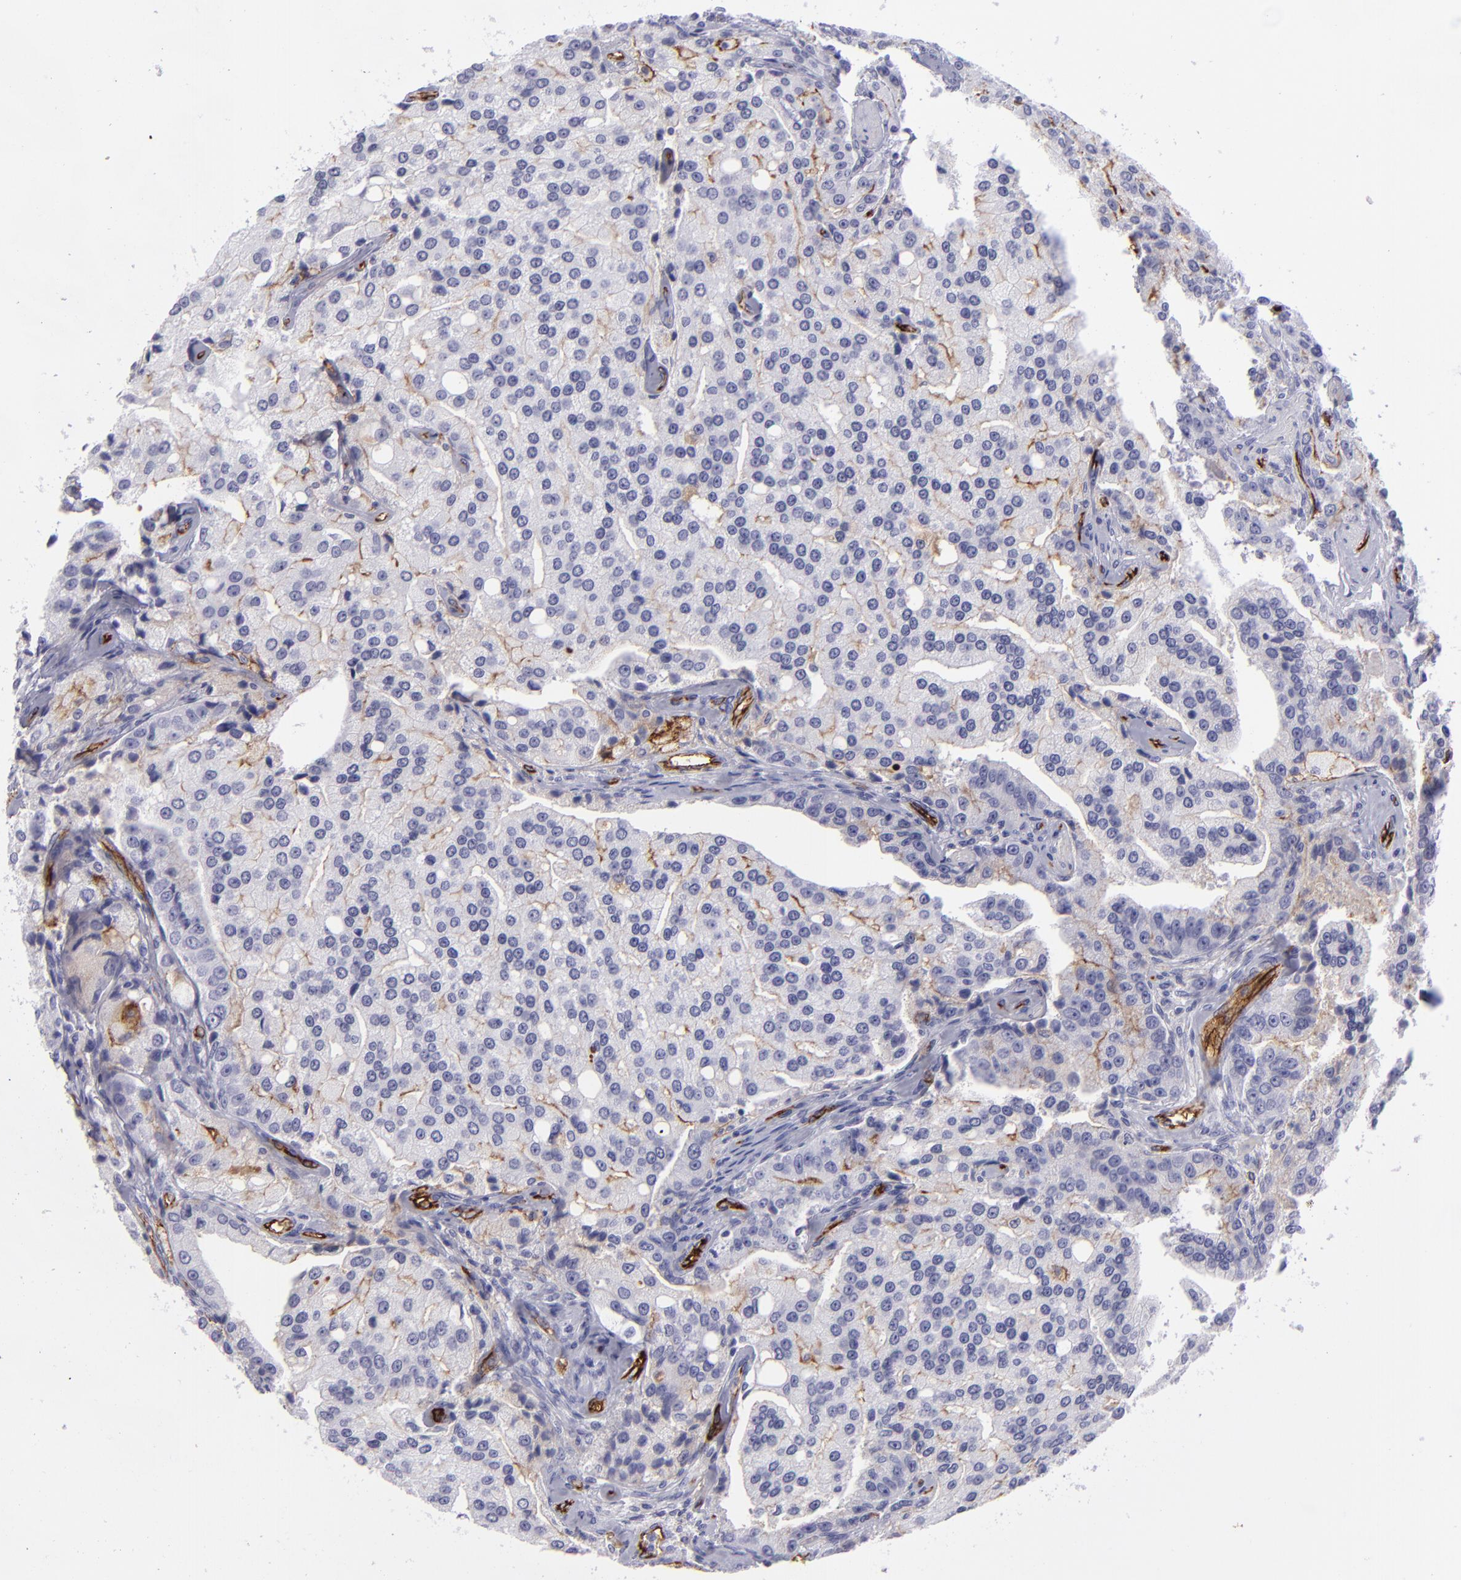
{"staining": {"intensity": "weak", "quantity": "25%-75%", "location": "cytoplasmic/membranous"}, "tissue": "prostate cancer", "cell_type": "Tumor cells", "image_type": "cancer", "snomed": [{"axis": "morphology", "description": "Adenocarcinoma, Medium grade"}, {"axis": "topography", "description": "Prostate"}], "caption": "Human prostate medium-grade adenocarcinoma stained for a protein (brown) displays weak cytoplasmic/membranous positive positivity in about 25%-75% of tumor cells.", "gene": "ACE", "patient": {"sex": "male", "age": 72}}